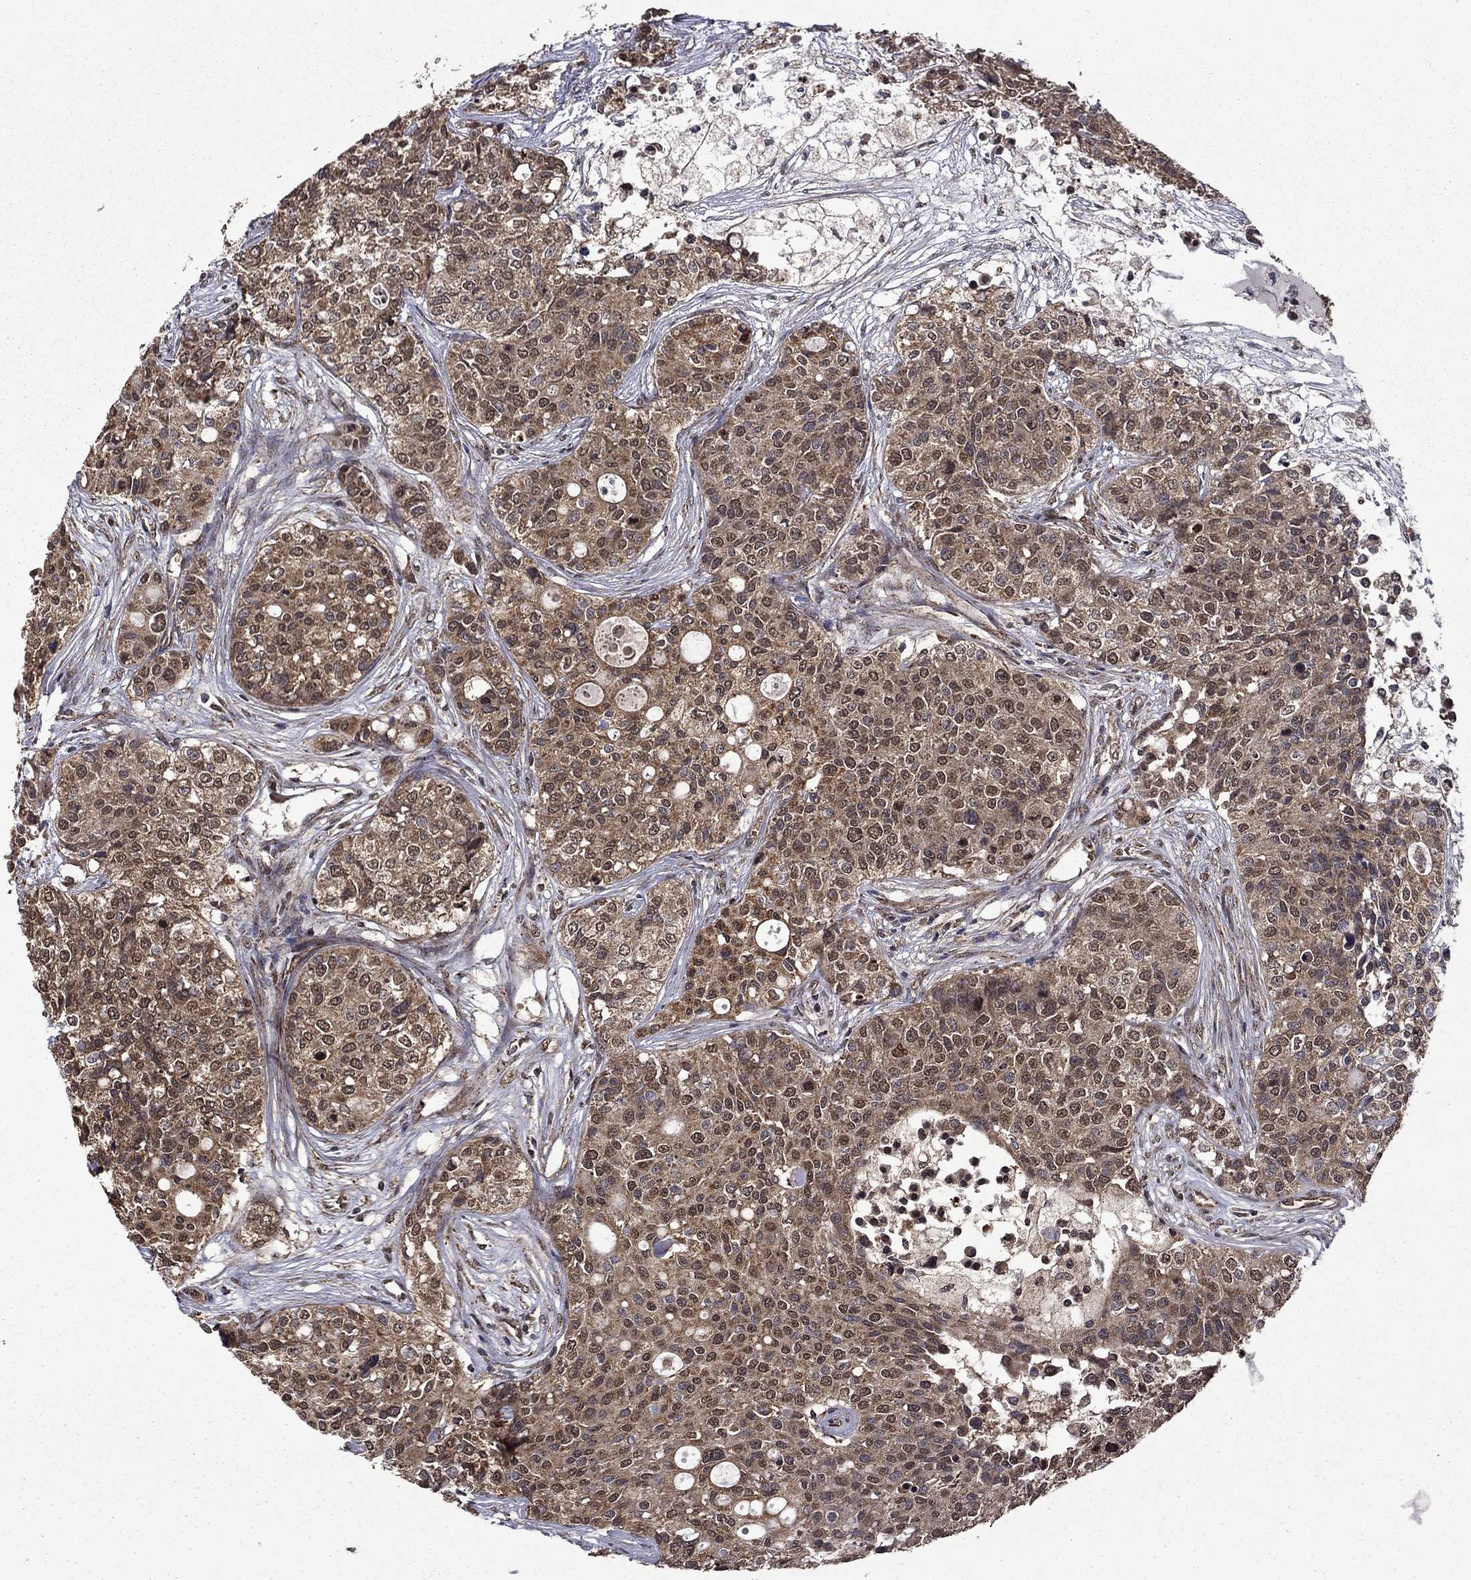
{"staining": {"intensity": "moderate", "quantity": ">75%", "location": "cytoplasmic/membranous,nuclear"}, "tissue": "carcinoid", "cell_type": "Tumor cells", "image_type": "cancer", "snomed": [{"axis": "morphology", "description": "Carcinoid, malignant, NOS"}, {"axis": "topography", "description": "Colon"}], "caption": "Protein staining by immunohistochemistry (IHC) displays moderate cytoplasmic/membranous and nuclear positivity in about >75% of tumor cells in malignant carcinoid.", "gene": "ITM2B", "patient": {"sex": "male", "age": 81}}